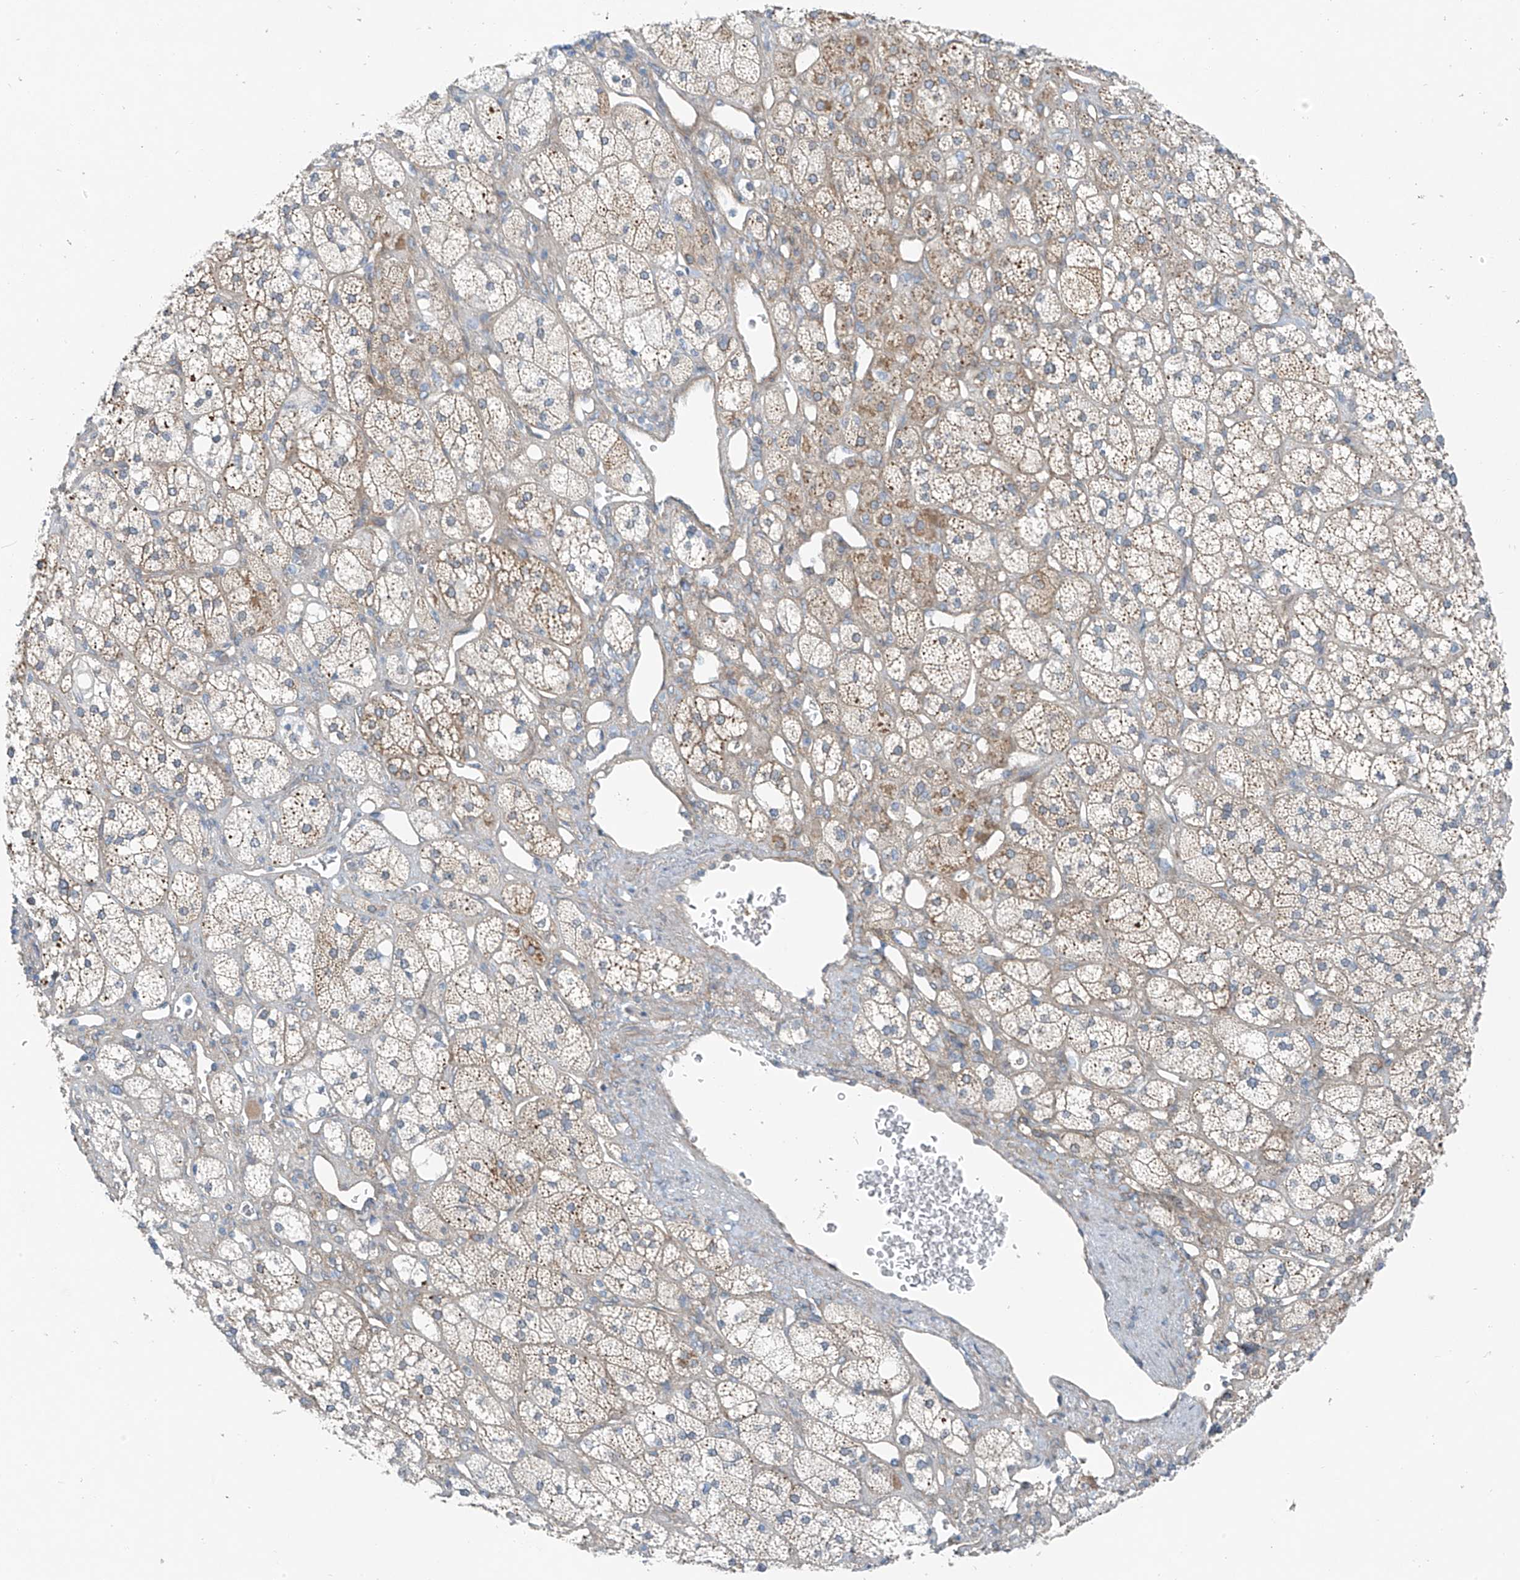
{"staining": {"intensity": "moderate", "quantity": "<25%", "location": "cytoplasmic/membranous"}, "tissue": "adrenal gland", "cell_type": "Glandular cells", "image_type": "normal", "snomed": [{"axis": "morphology", "description": "Normal tissue, NOS"}, {"axis": "topography", "description": "Adrenal gland"}], "caption": "Adrenal gland stained with immunohistochemistry (IHC) shows moderate cytoplasmic/membranous expression in approximately <25% of glandular cells. The staining was performed using DAB (3,3'-diaminobenzidine) to visualize the protein expression in brown, while the nuclei were stained in blue with hematoxylin (Magnification: 20x).", "gene": "TNS2", "patient": {"sex": "male", "age": 61}}